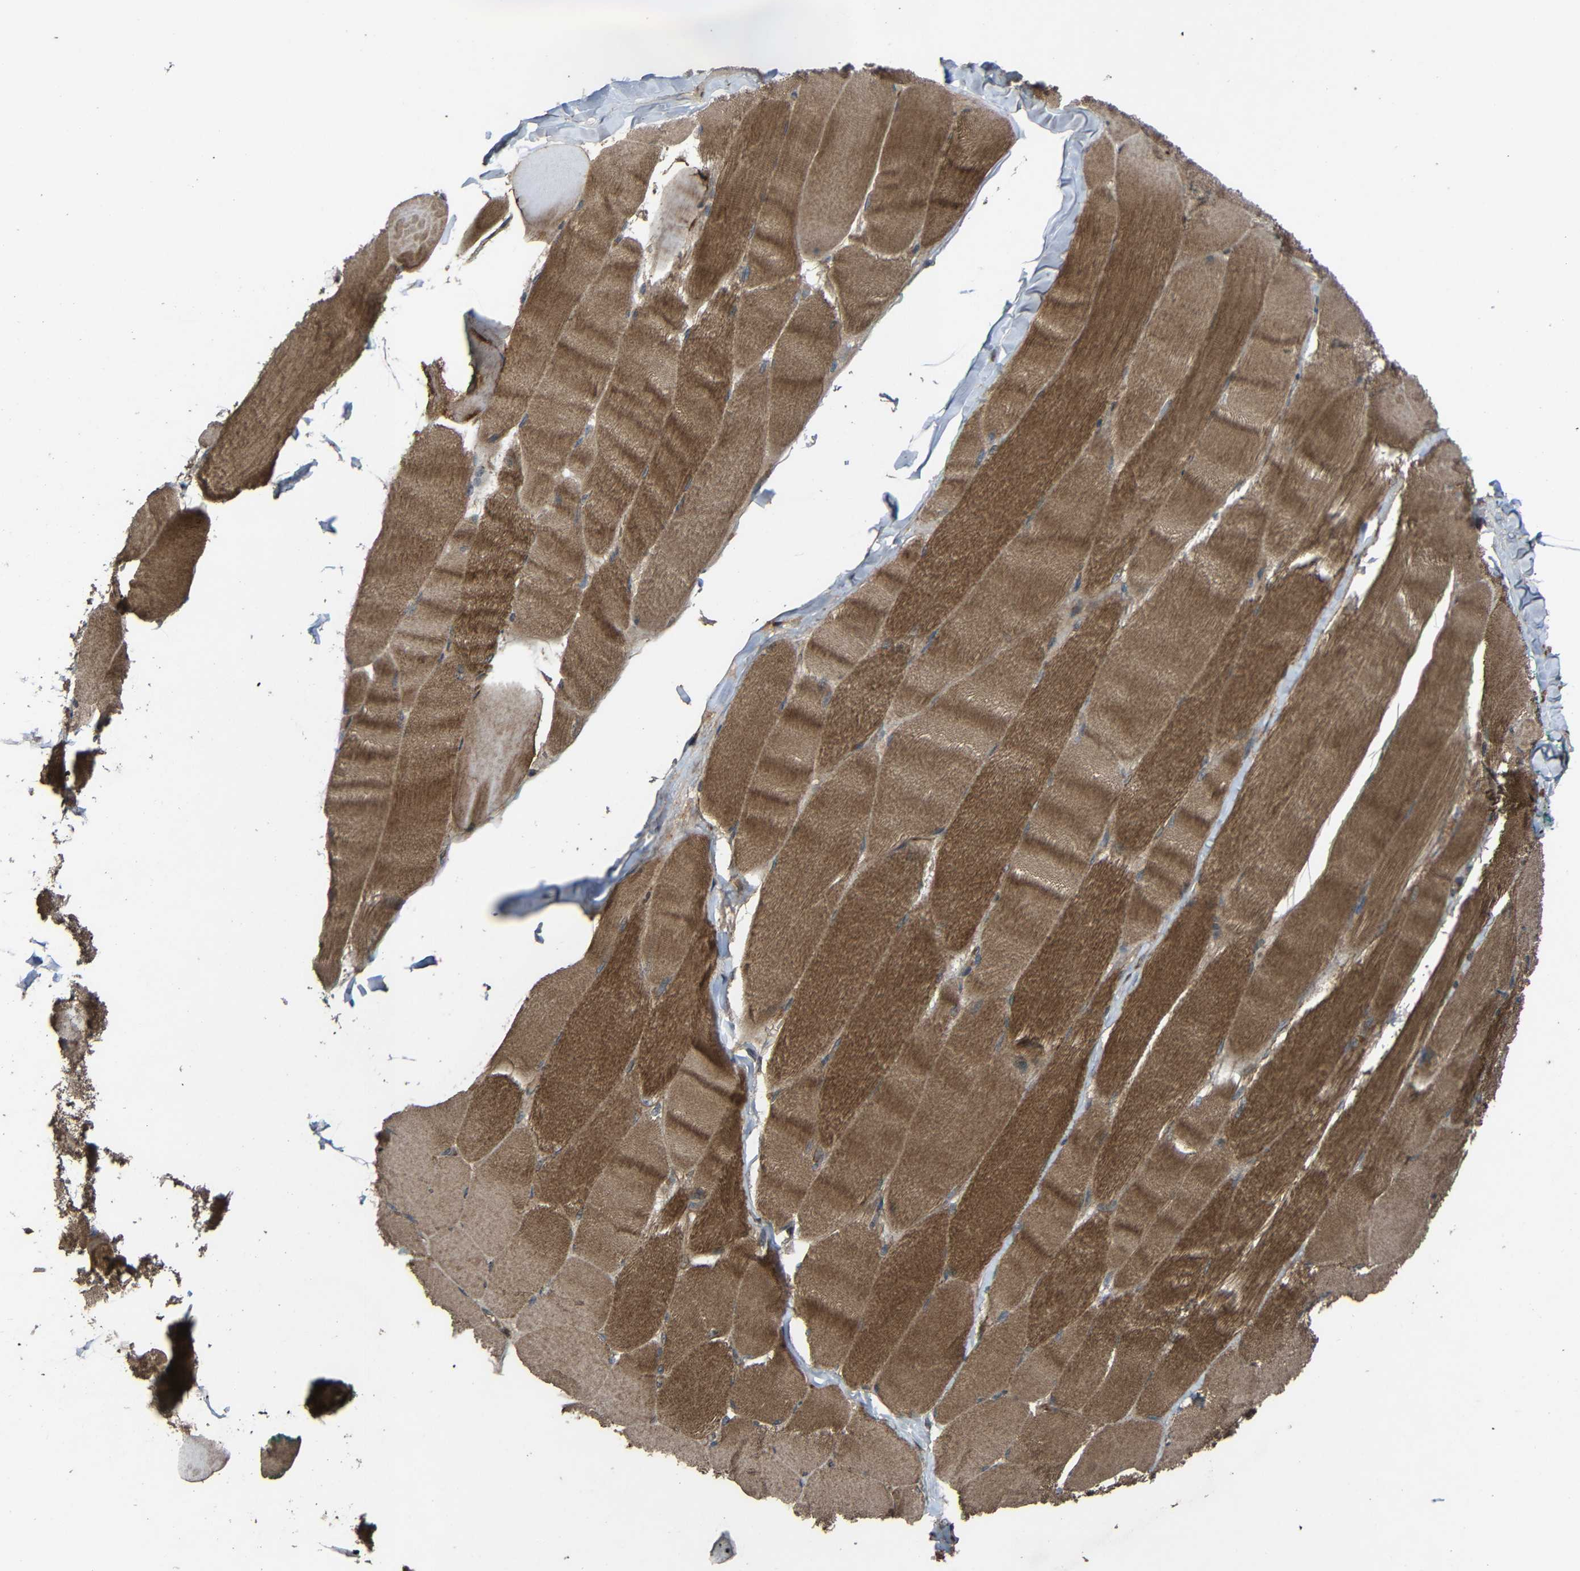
{"staining": {"intensity": "moderate", "quantity": ">75%", "location": "cytoplasmic/membranous"}, "tissue": "skeletal muscle", "cell_type": "Myocytes", "image_type": "normal", "snomed": [{"axis": "morphology", "description": "Normal tissue, NOS"}, {"axis": "morphology", "description": "Squamous cell carcinoma, NOS"}, {"axis": "topography", "description": "Skeletal muscle"}], "caption": "Immunohistochemical staining of unremarkable human skeletal muscle displays medium levels of moderate cytoplasmic/membranous positivity in about >75% of myocytes. (DAB (3,3'-diaminobenzidine) = brown stain, brightfield microscopy at high magnification).", "gene": "C1GALT1", "patient": {"sex": "male", "age": 51}}